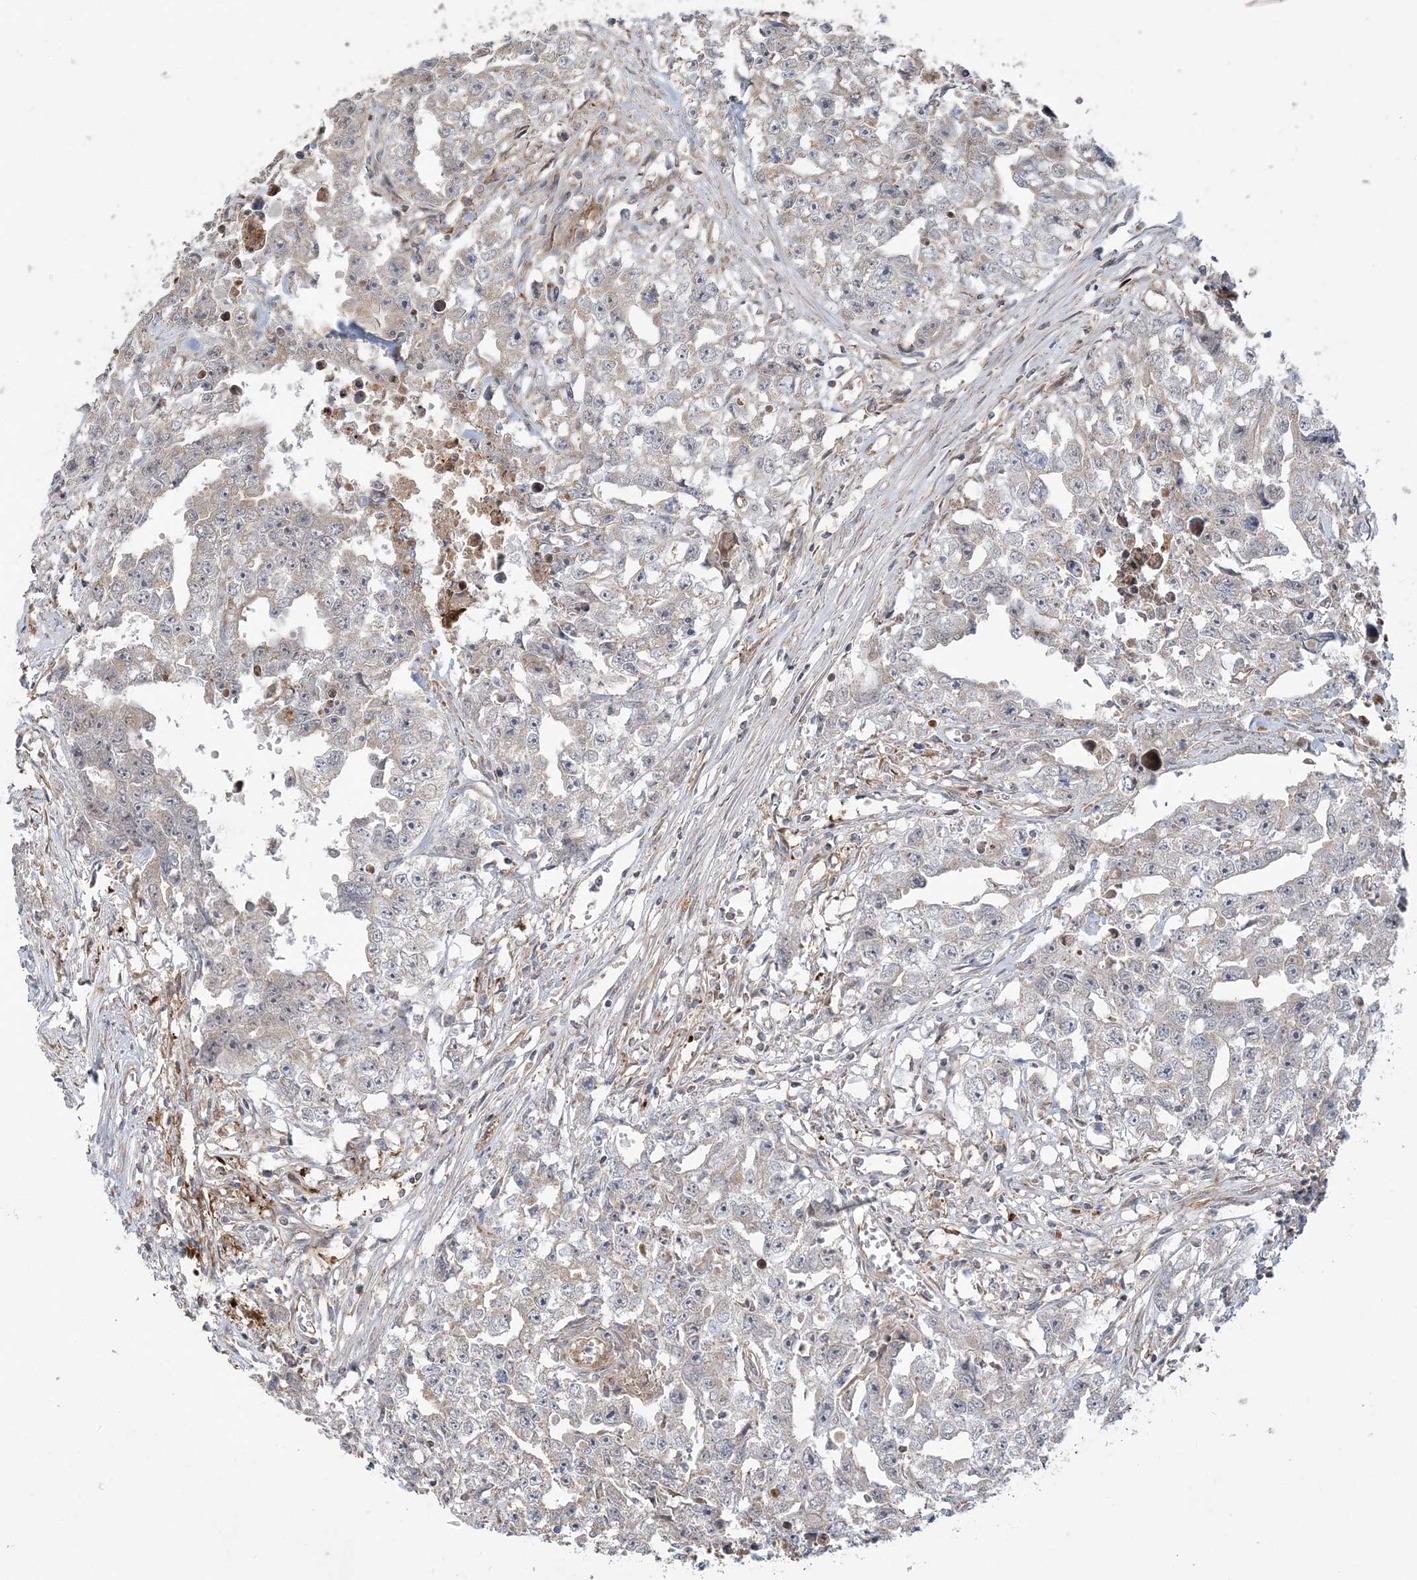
{"staining": {"intensity": "negative", "quantity": "none", "location": "none"}, "tissue": "testis cancer", "cell_type": "Tumor cells", "image_type": "cancer", "snomed": [{"axis": "morphology", "description": "Seminoma, NOS"}, {"axis": "morphology", "description": "Carcinoma, Embryonal, NOS"}, {"axis": "topography", "description": "Testis"}], "caption": "Protein analysis of seminoma (testis) exhibits no significant expression in tumor cells.", "gene": "SCLT1", "patient": {"sex": "male", "age": 43}}